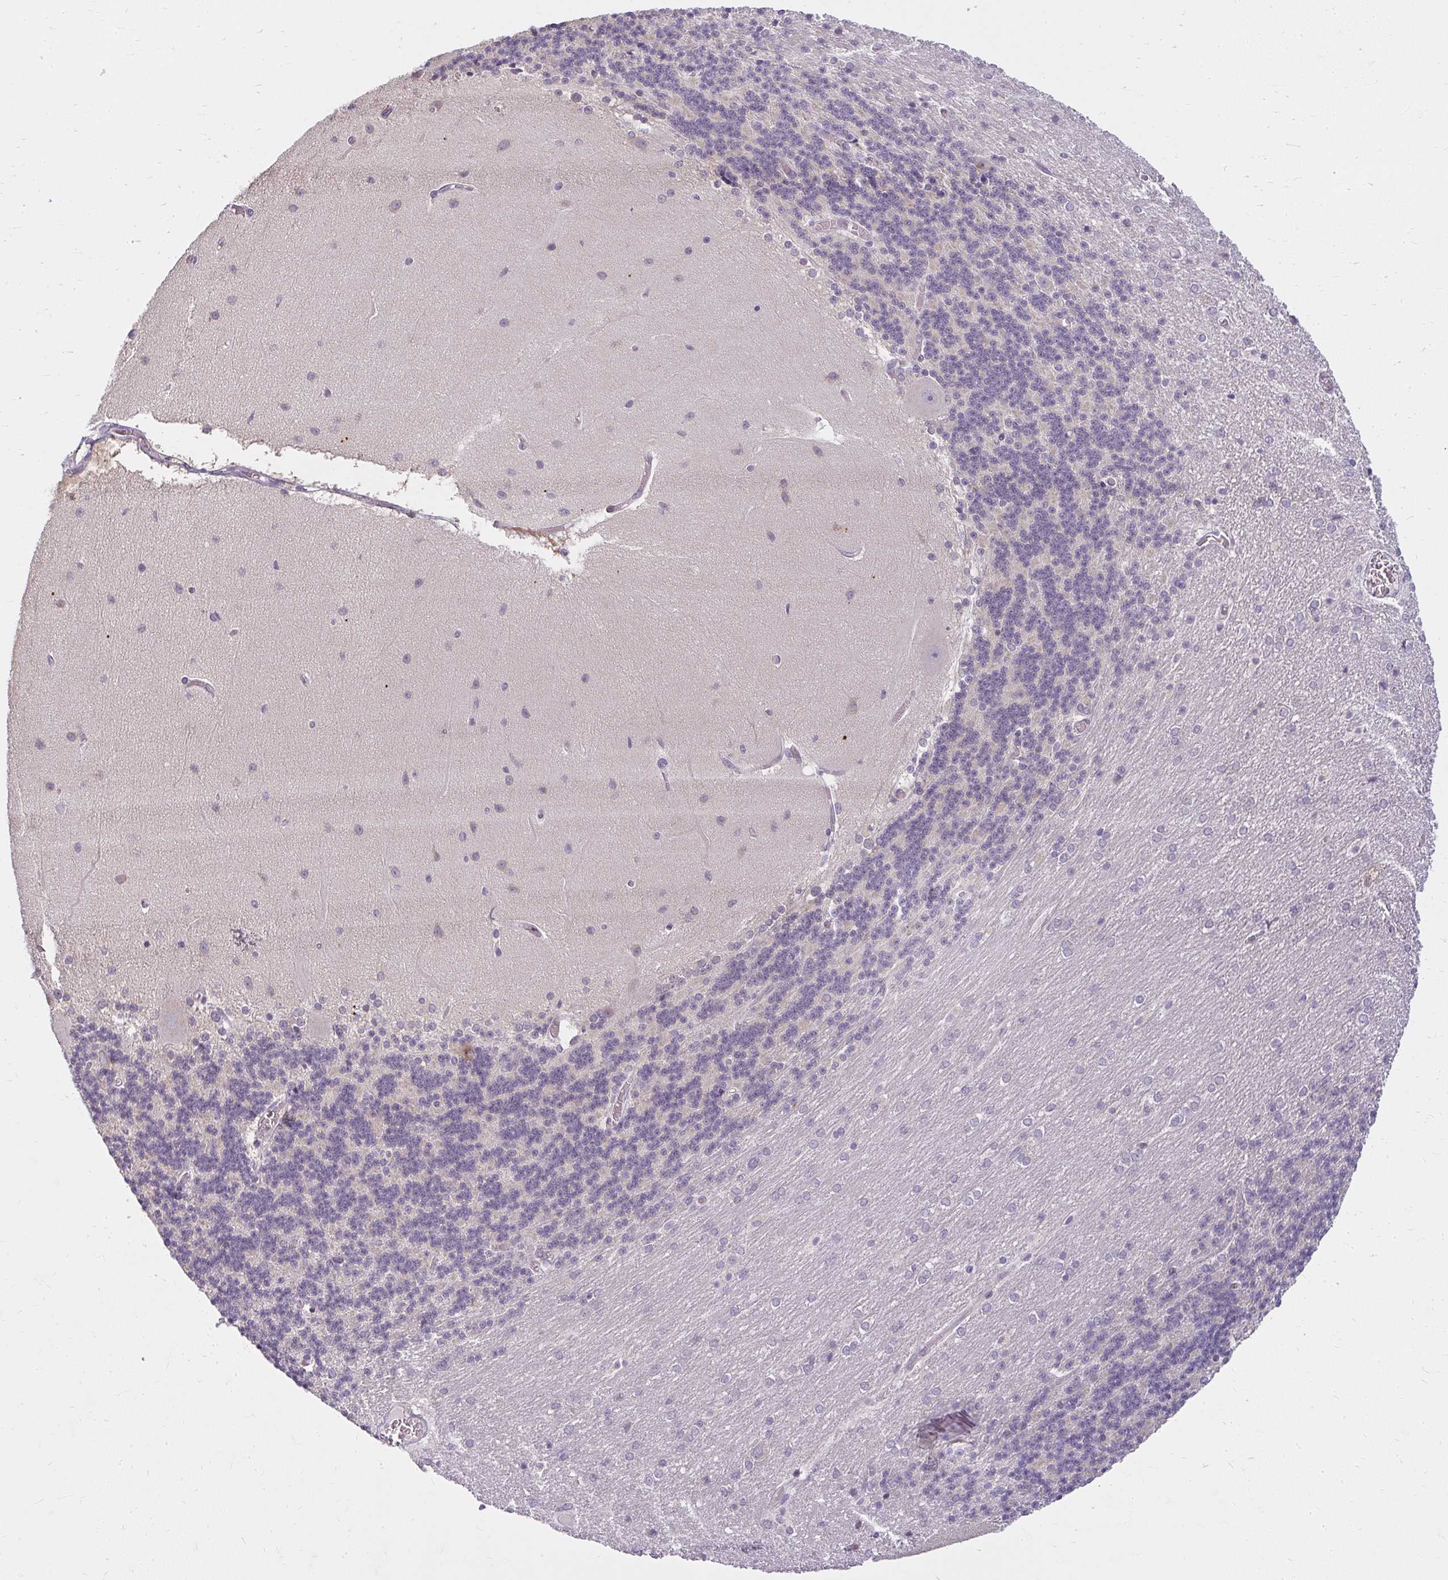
{"staining": {"intensity": "negative", "quantity": "none", "location": "none"}, "tissue": "cerebellum", "cell_type": "Cells in granular layer", "image_type": "normal", "snomed": [{"axis": "morphology", "description": "Normal tissue, NOS"}, {"axis": "topography", "description": "Cerebellum"}], "caption": "This is a photomicrograph of immunohistochemistry staining of benign cerebellum, which shows no staining in cells in granular layer. The staining is performed using DAB (3,3'-diaminobenzidine) brown chromogen with nuclei counter-stained in using hematoxylin.", "gene": "ZFYVE26", "patient": {"sex": "female", "age": 54}}